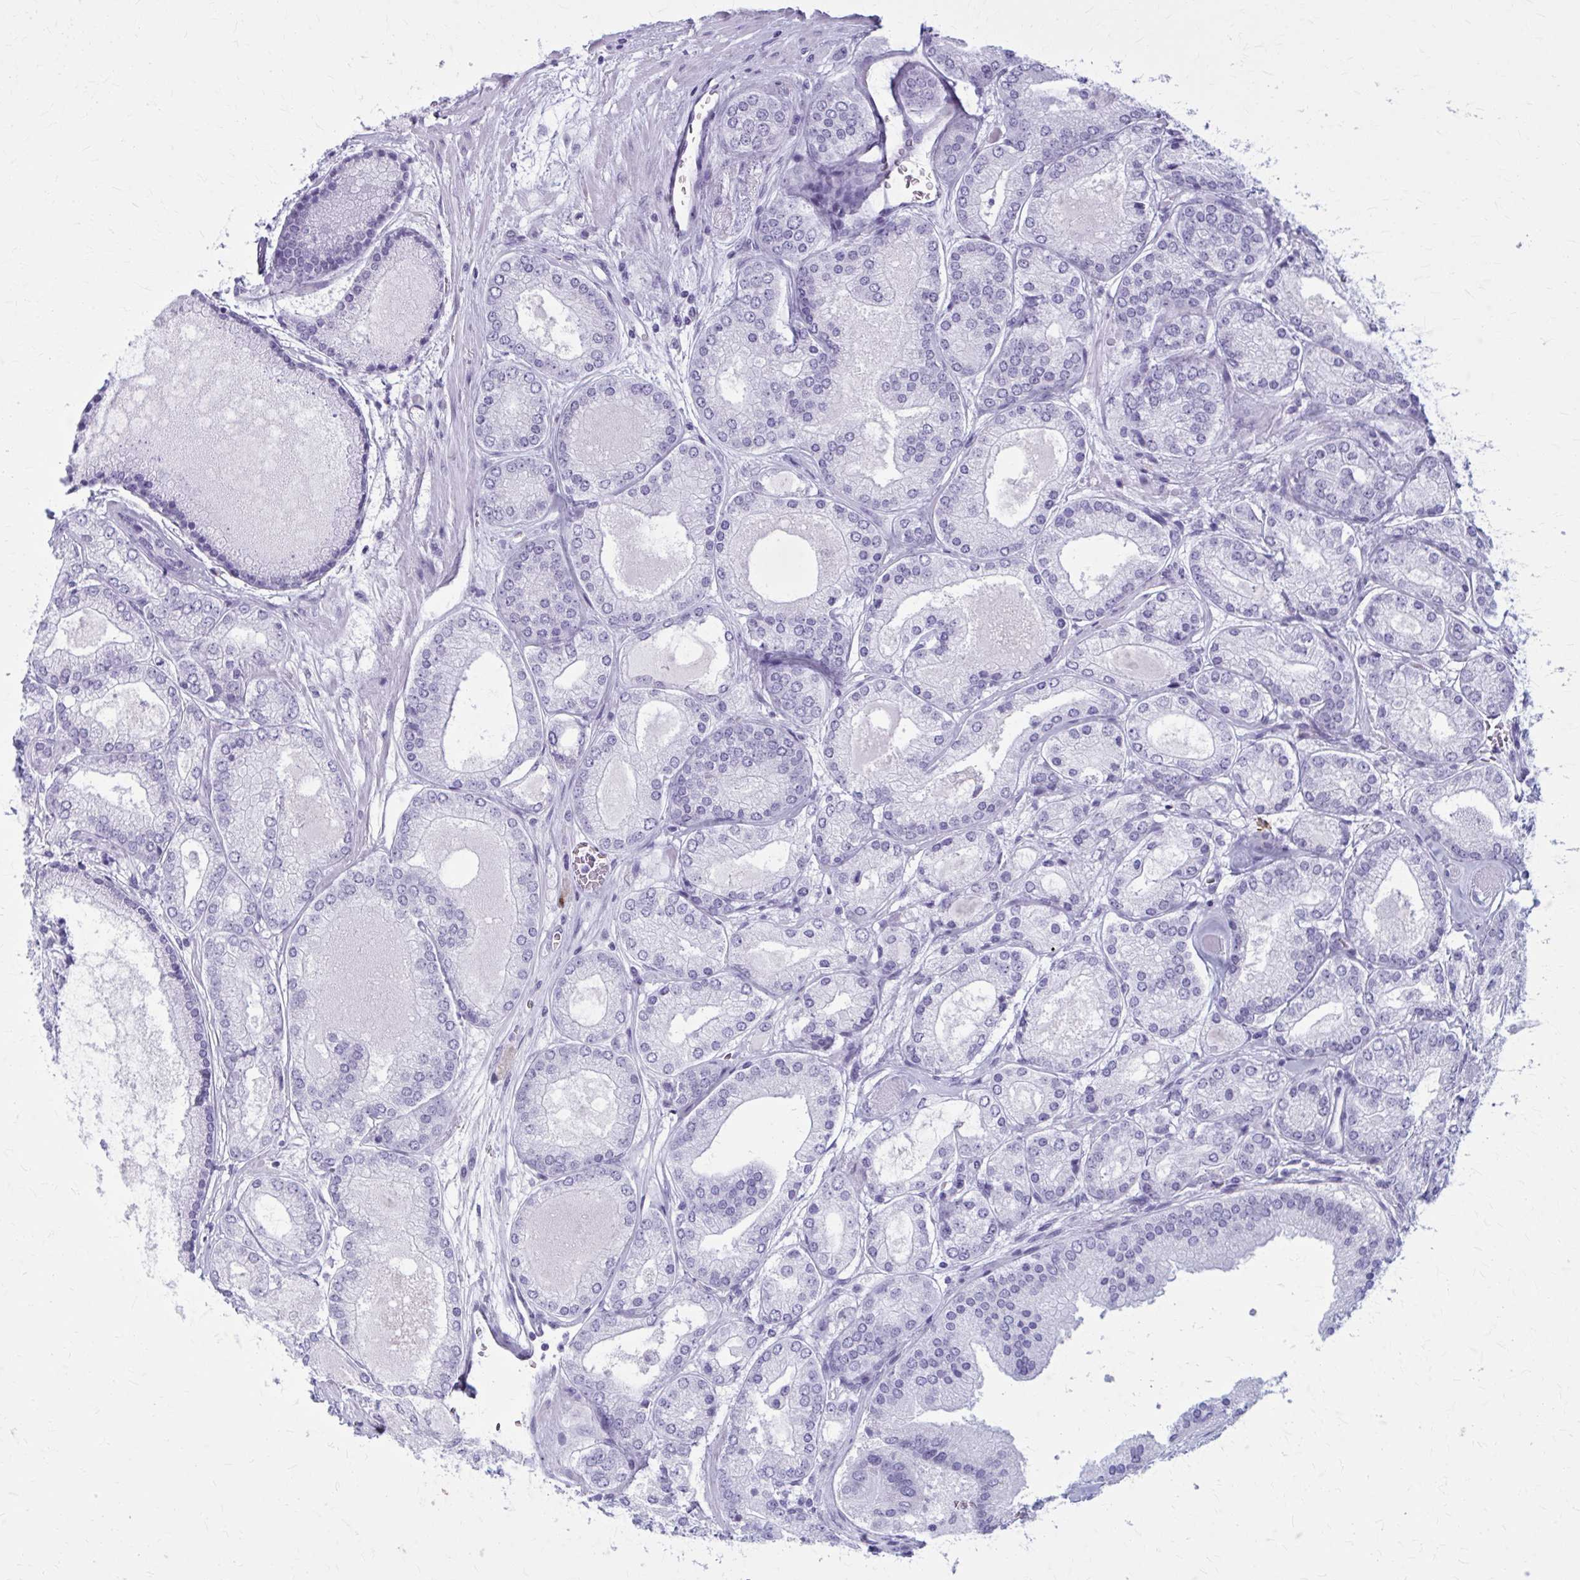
{"staining": {"intensity": "negative", "quantity": "none", "location": "none"}, "tissue": "prostate cancer", "cell_type": "Tumor cells", "image_type": "cancer", "snomed": [{"axis": "morphology", "description": "Adenocarcinoma, High grade"}, {"axis": "topography", "description": "Prostate"}], "caption": "Tumor cells show no significant staining in prostate cancer.", "gene": "ZDHHC7", "patient": {"sex": "male", "age": 67}}